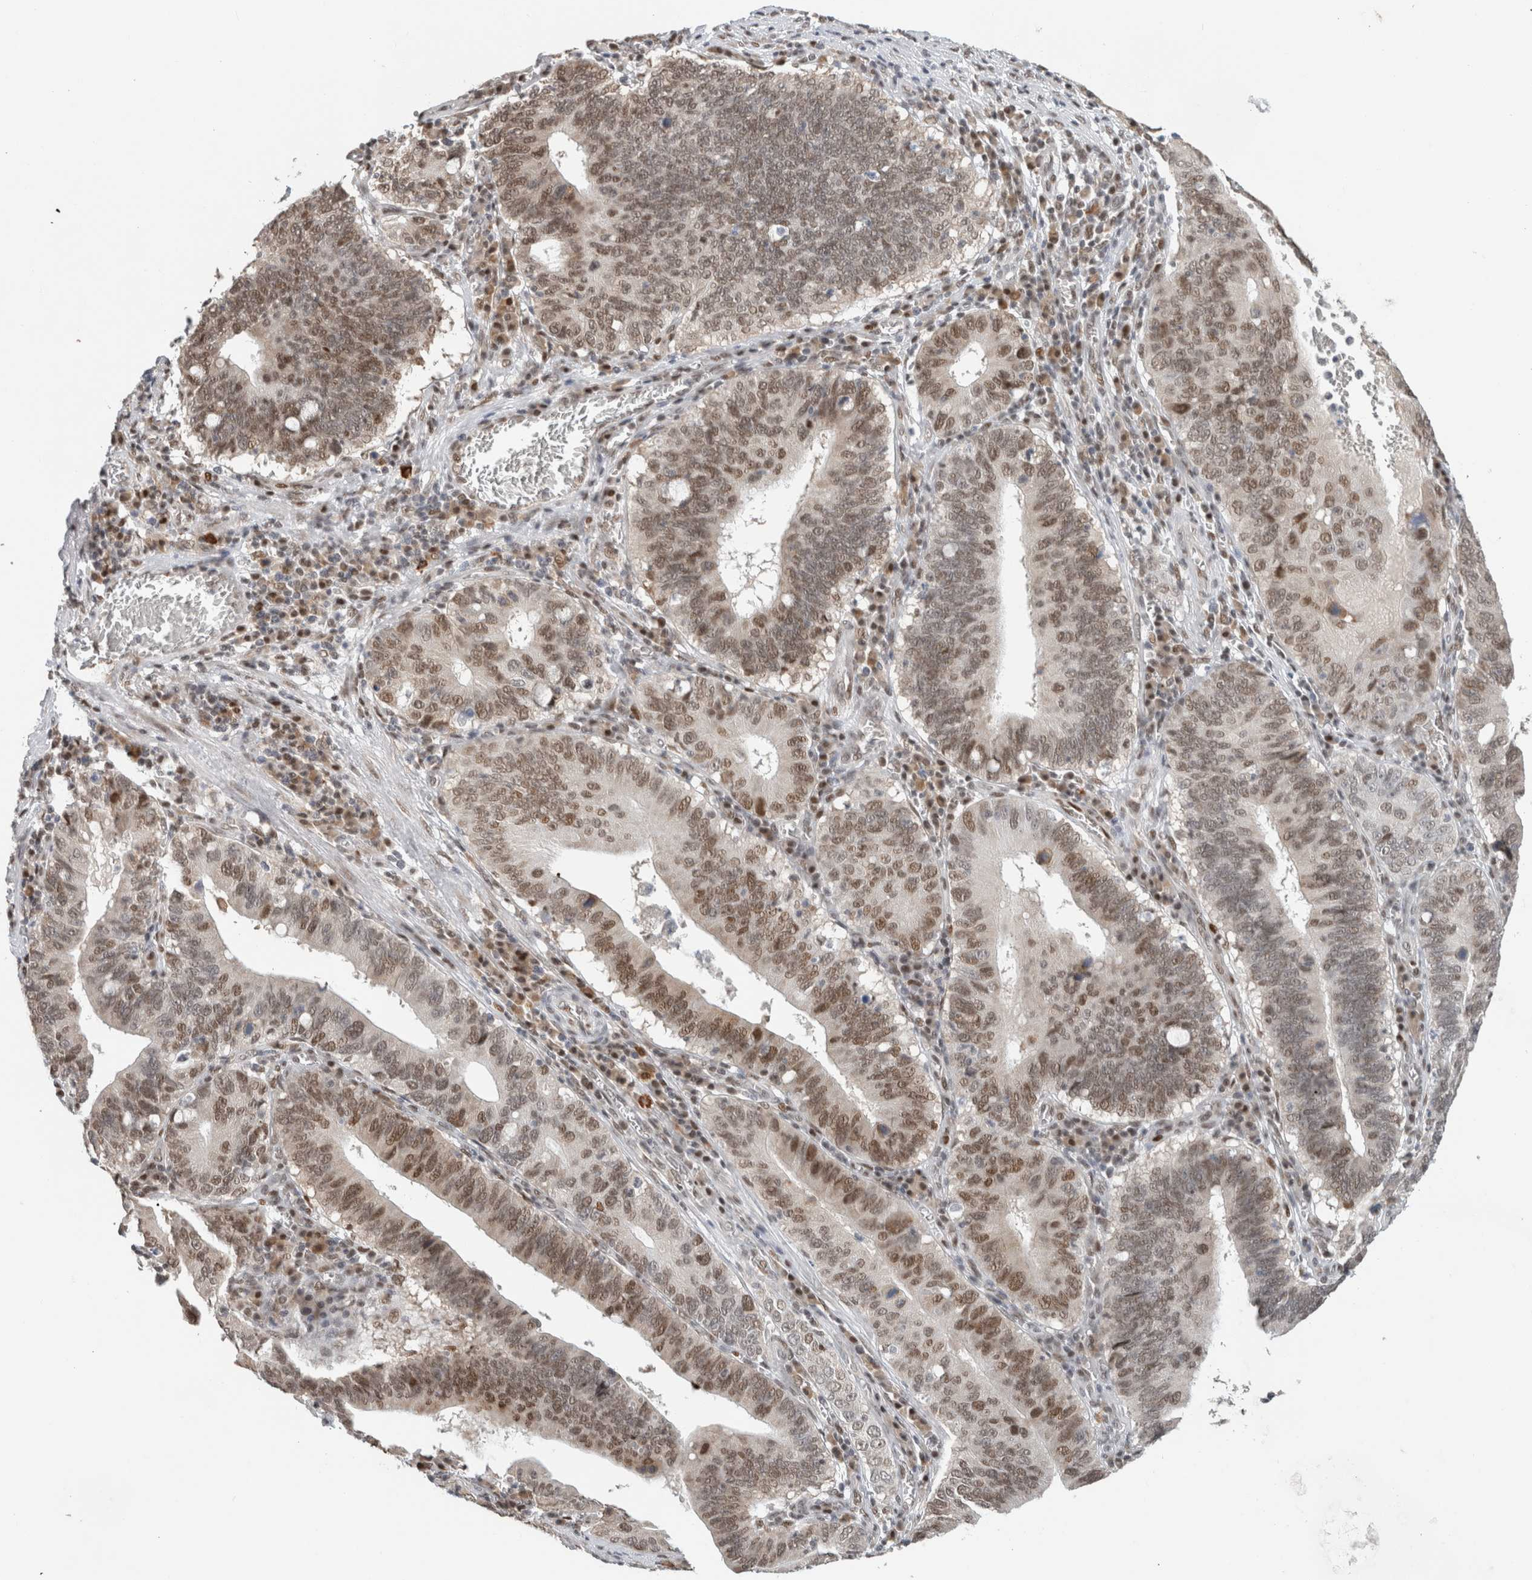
{"staining": {"intensity": "moderate", "quantity": ">75%", "location": "nuclear"}, "tissue": "stomach cancer", "cell_type": "Tumor cells", "image_type": "cancer", "snomed": [{"axis": "morphology", "description": "Adenocarcinoma, NOS"}, {"axis": "topography", "description": "Stomach"}, {"axis": "topography", "description": "Gastric cardia"}], "caption": "Adenocarcinoma (stomach) stained with a brown dye demonstrates moderate nuclear positive expression in approximately >75% of tumor cells.", "gene": "HNRNPR", "patient": {"sex": "male", "age": 59}}